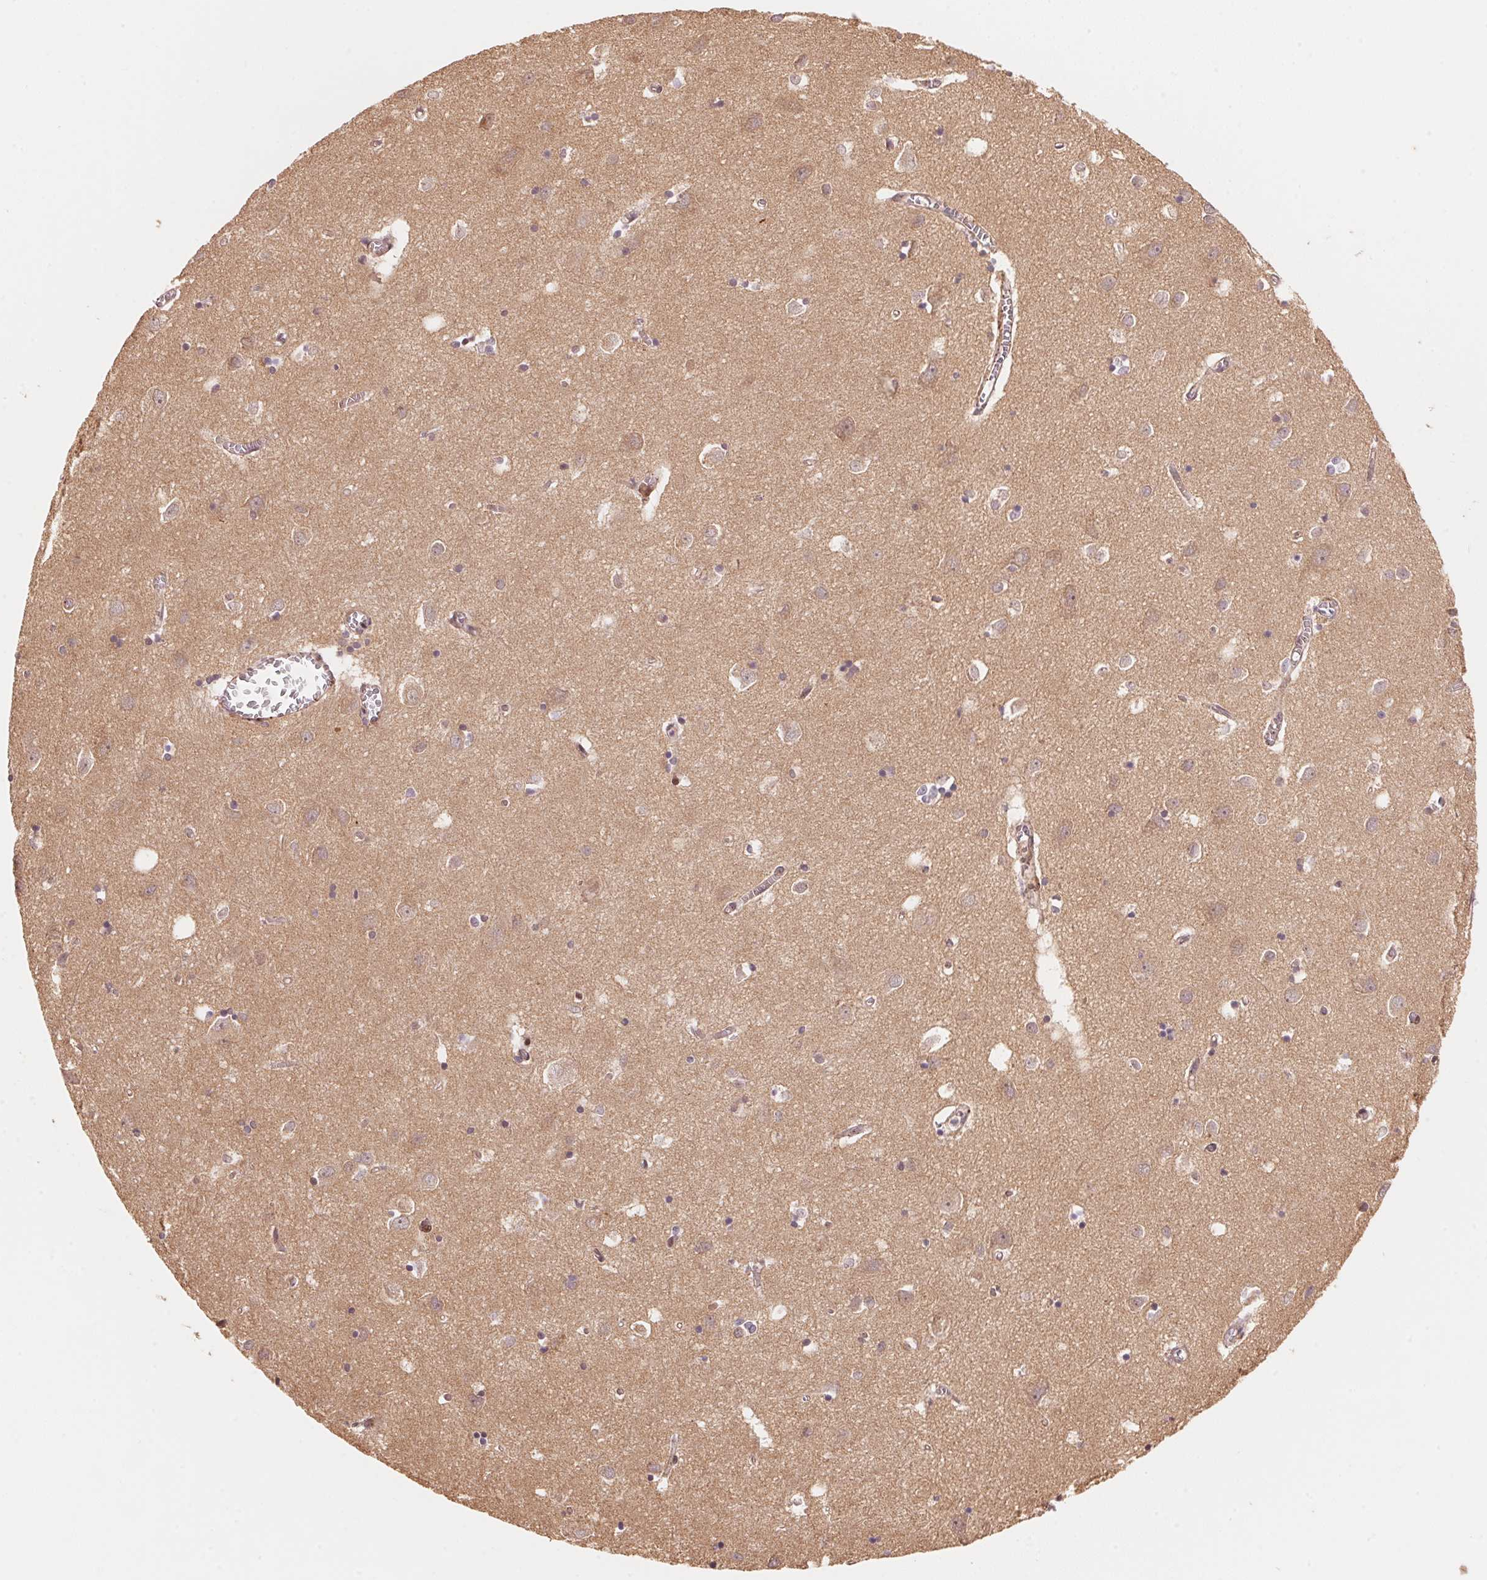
{"staining": {"intensity": "weak", "quantity": ">75%", "location": "cytoplasmic/membranous"}, "tissue": "cerebral cortex", "cell_type": "Endothelial cells", "image_type": "normal", "snomed": [{"axis": "morphology", "description": "Normal tissue, NOS"}, {"axis": "topography", "description": "Cerebral cortex"}], "caption": "DAB (3,3'-diaminobenzidine) immunohistochemical staining of normal human cerebral cortex demonstrates weak cytoplasmic/membranous protein positivity in approximately >75% of endothelial cells. Immunohistochemistry (ihc) stains the protein of interest in brown and the nuclei are stained blue.", "gene": "TNIP2", "patient": {"sex": "male", "age": 70}}